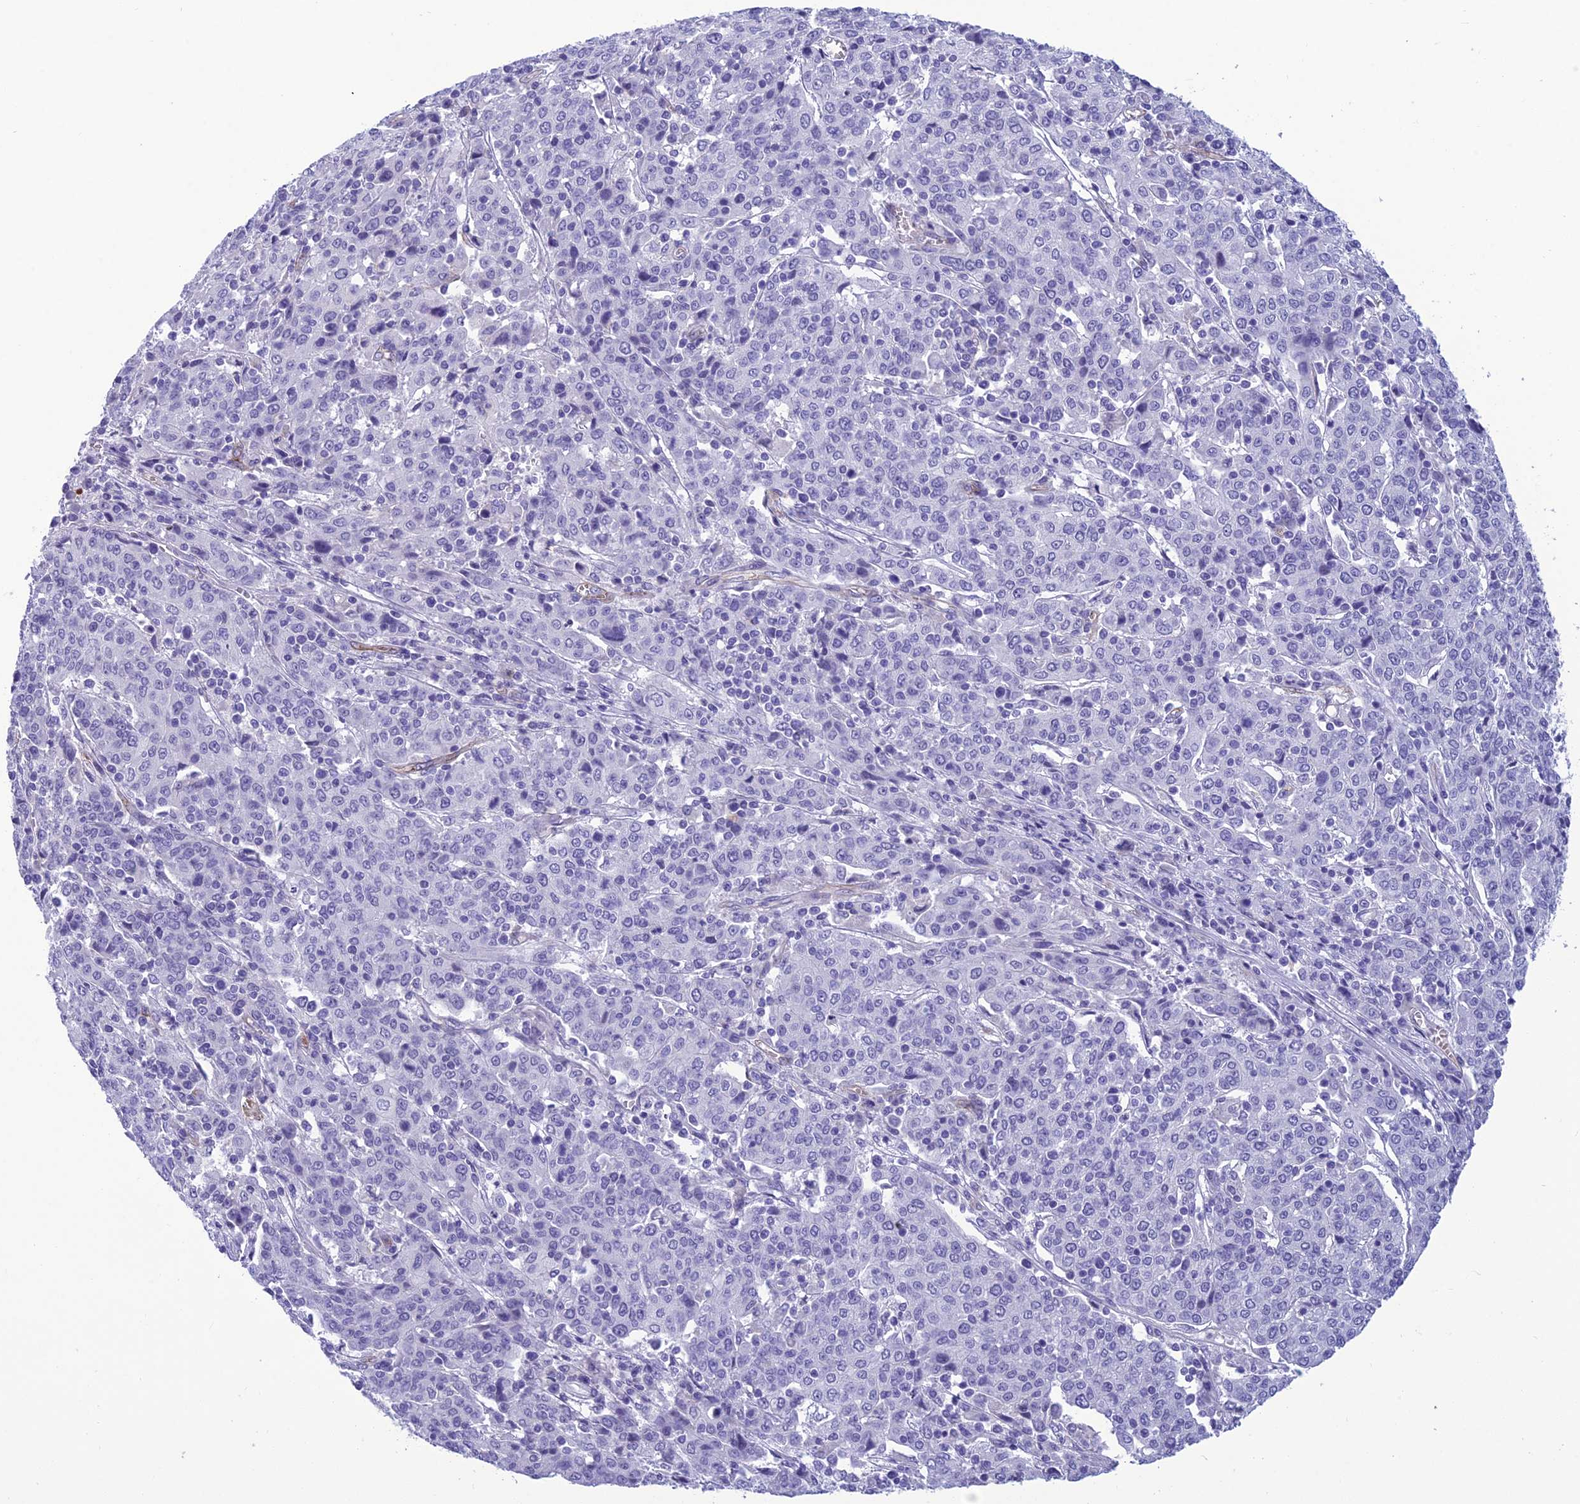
{"staining": {"intensity": "negative", "quantity": "none", "location": "none"}, "tissue": "cervical cancer", "cell_type": "Tumor cells", "image_type": "cancer", "snomed": [{"axis": "morphology", "description": "Squamous cell carcinoma, NOS"}, {"axis": "topography", "description": "Cervix"}], "caption": "The histopathology image demonstrates no staining of tumor cells in cervical squamous cell carcinoma.", "gene": "BBS7", "patient": {"sex": "female", "age": 67}}